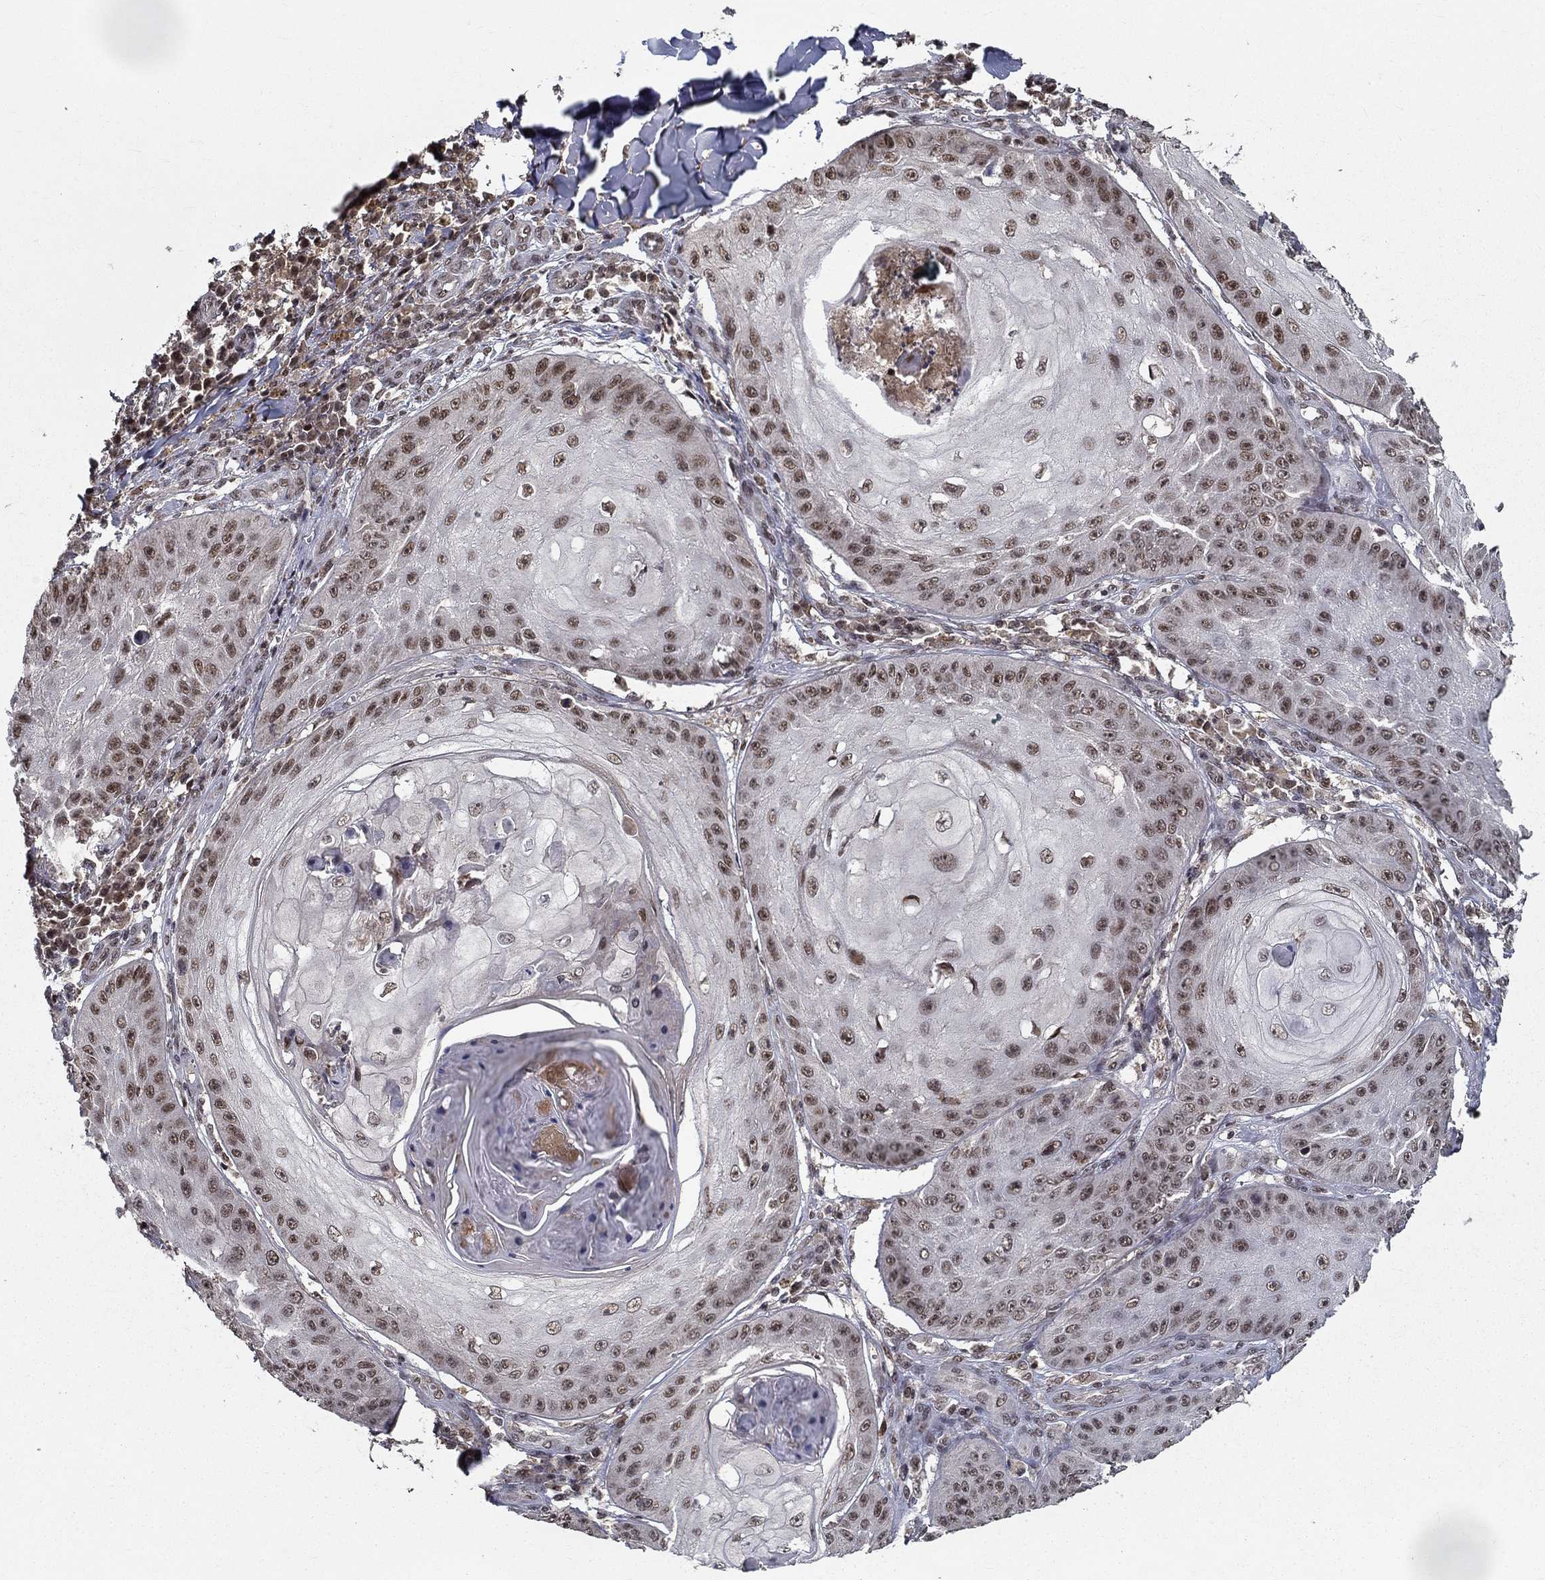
{"staining": {"intensity": "moderate", "quantity": "25%-75%", "location": "nuclear"}, "tissue": "skin cancer", "cell_type": "Tumor cells", "image_type": "cancer", "snomed": [{"axis": "morphology", "description": "Squamous cell carcinoma, NOS"}, {"axis": "topography", "description": "Skin"}], "caption": "Skin cancer stained with immunohistochemistry reveals moderate nuclear staining in approximately 25%-75% of tumor cells.", "gene": "CDCA7L", "patient": {"sex": "male", "age": 70}}